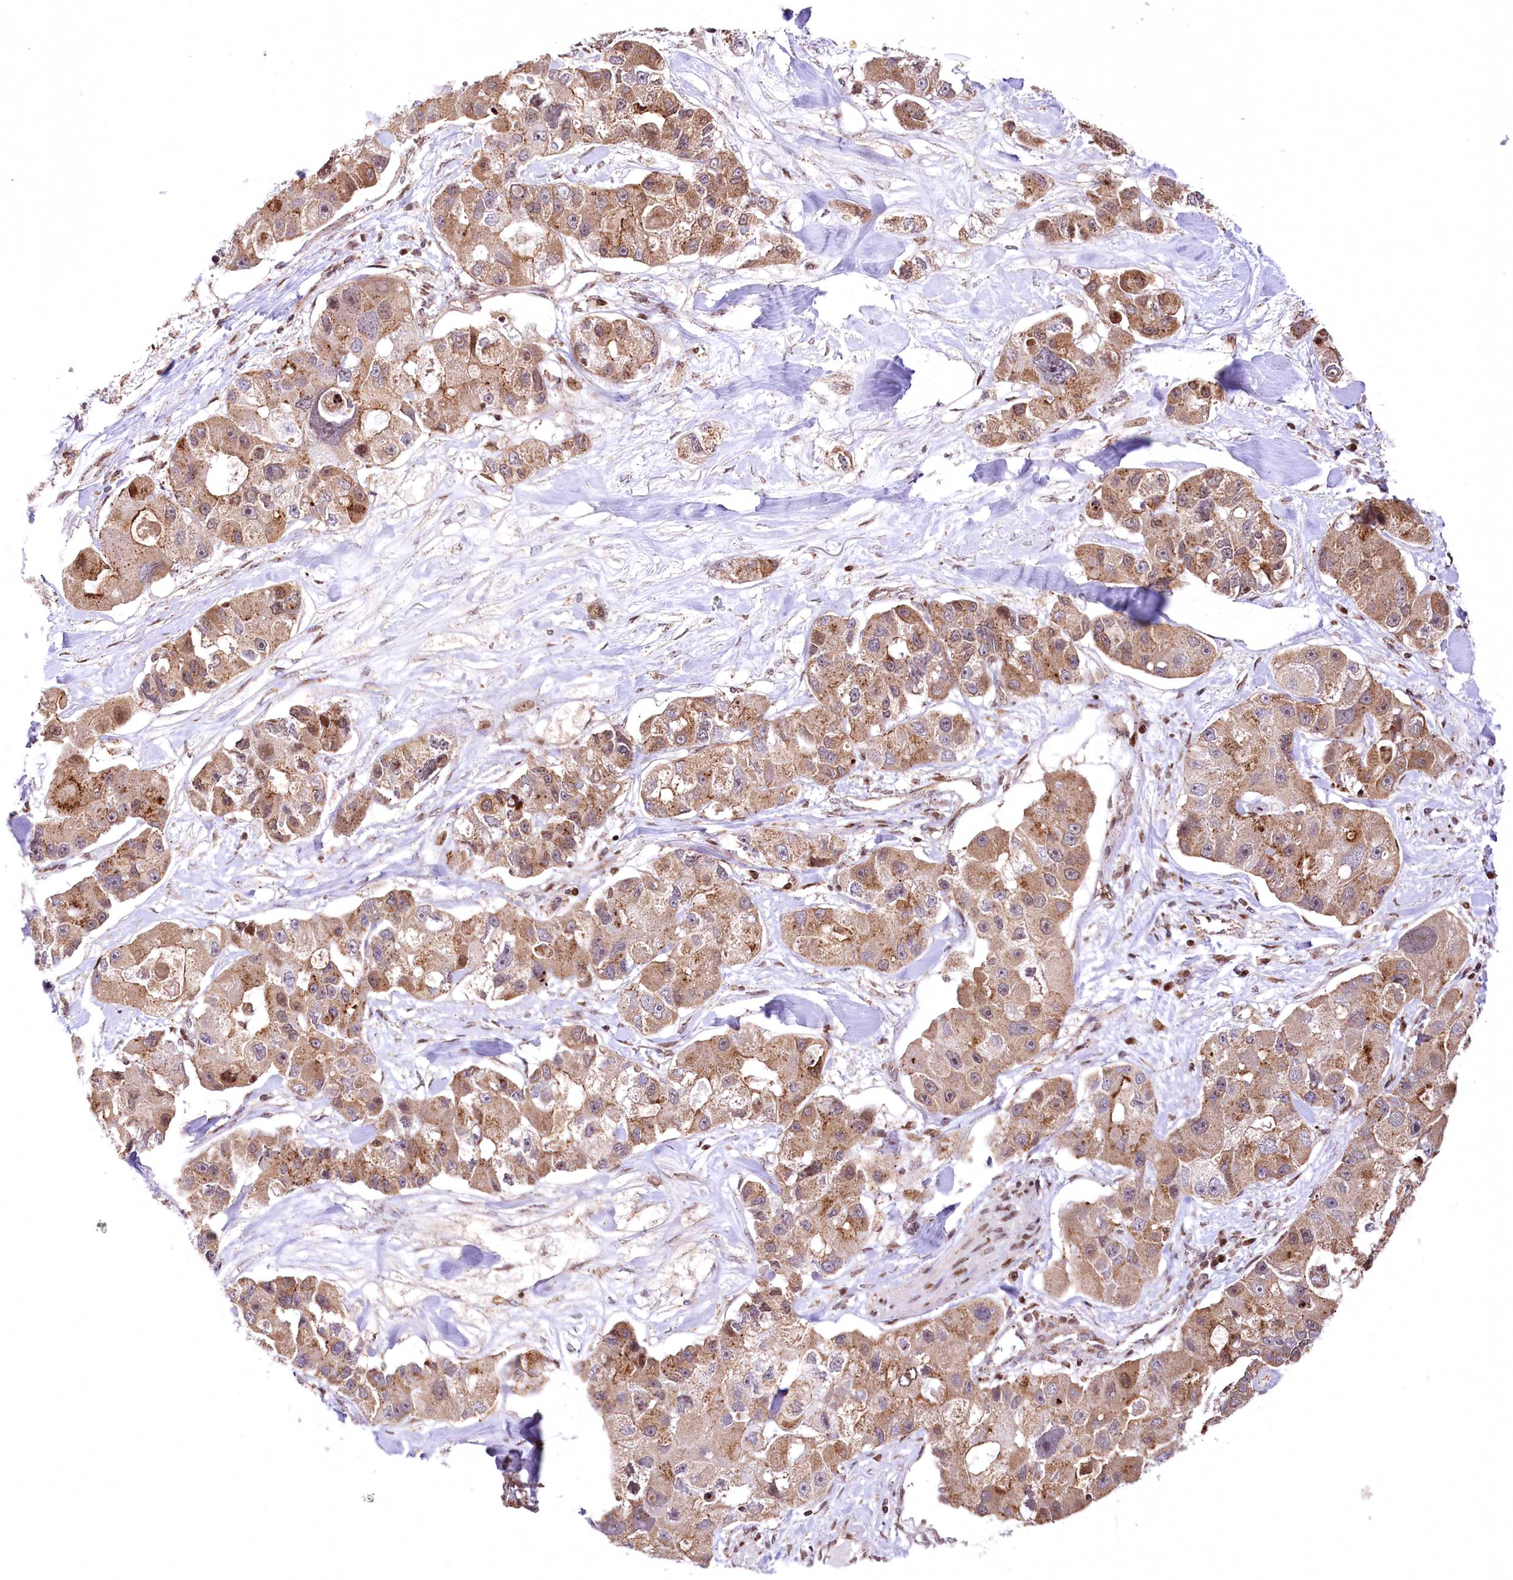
{"staining": {"intensity": "moderate", "quantity": ">75%", "location": "cytoplasmic/membranous"}, "tissue": "lung cancer", "cell_type": "Tumor cells", "image_type": "cancer", "snomed": [{"axis": "morphology", "description": "Adenocarcinoma, NOS"}, {"axis": "topography", "description": "Lung"}], "caption": "Immunohistochemistry (IHC) histopathology image of lung adenocarcinoma stained for a protein (brown), which shows medium levels of moderate cytoplasmic/membranous staining in about >75% of tumor cells.", "gene": "ZFYVE27", "patient": {"sex": "female", "age": 54}}